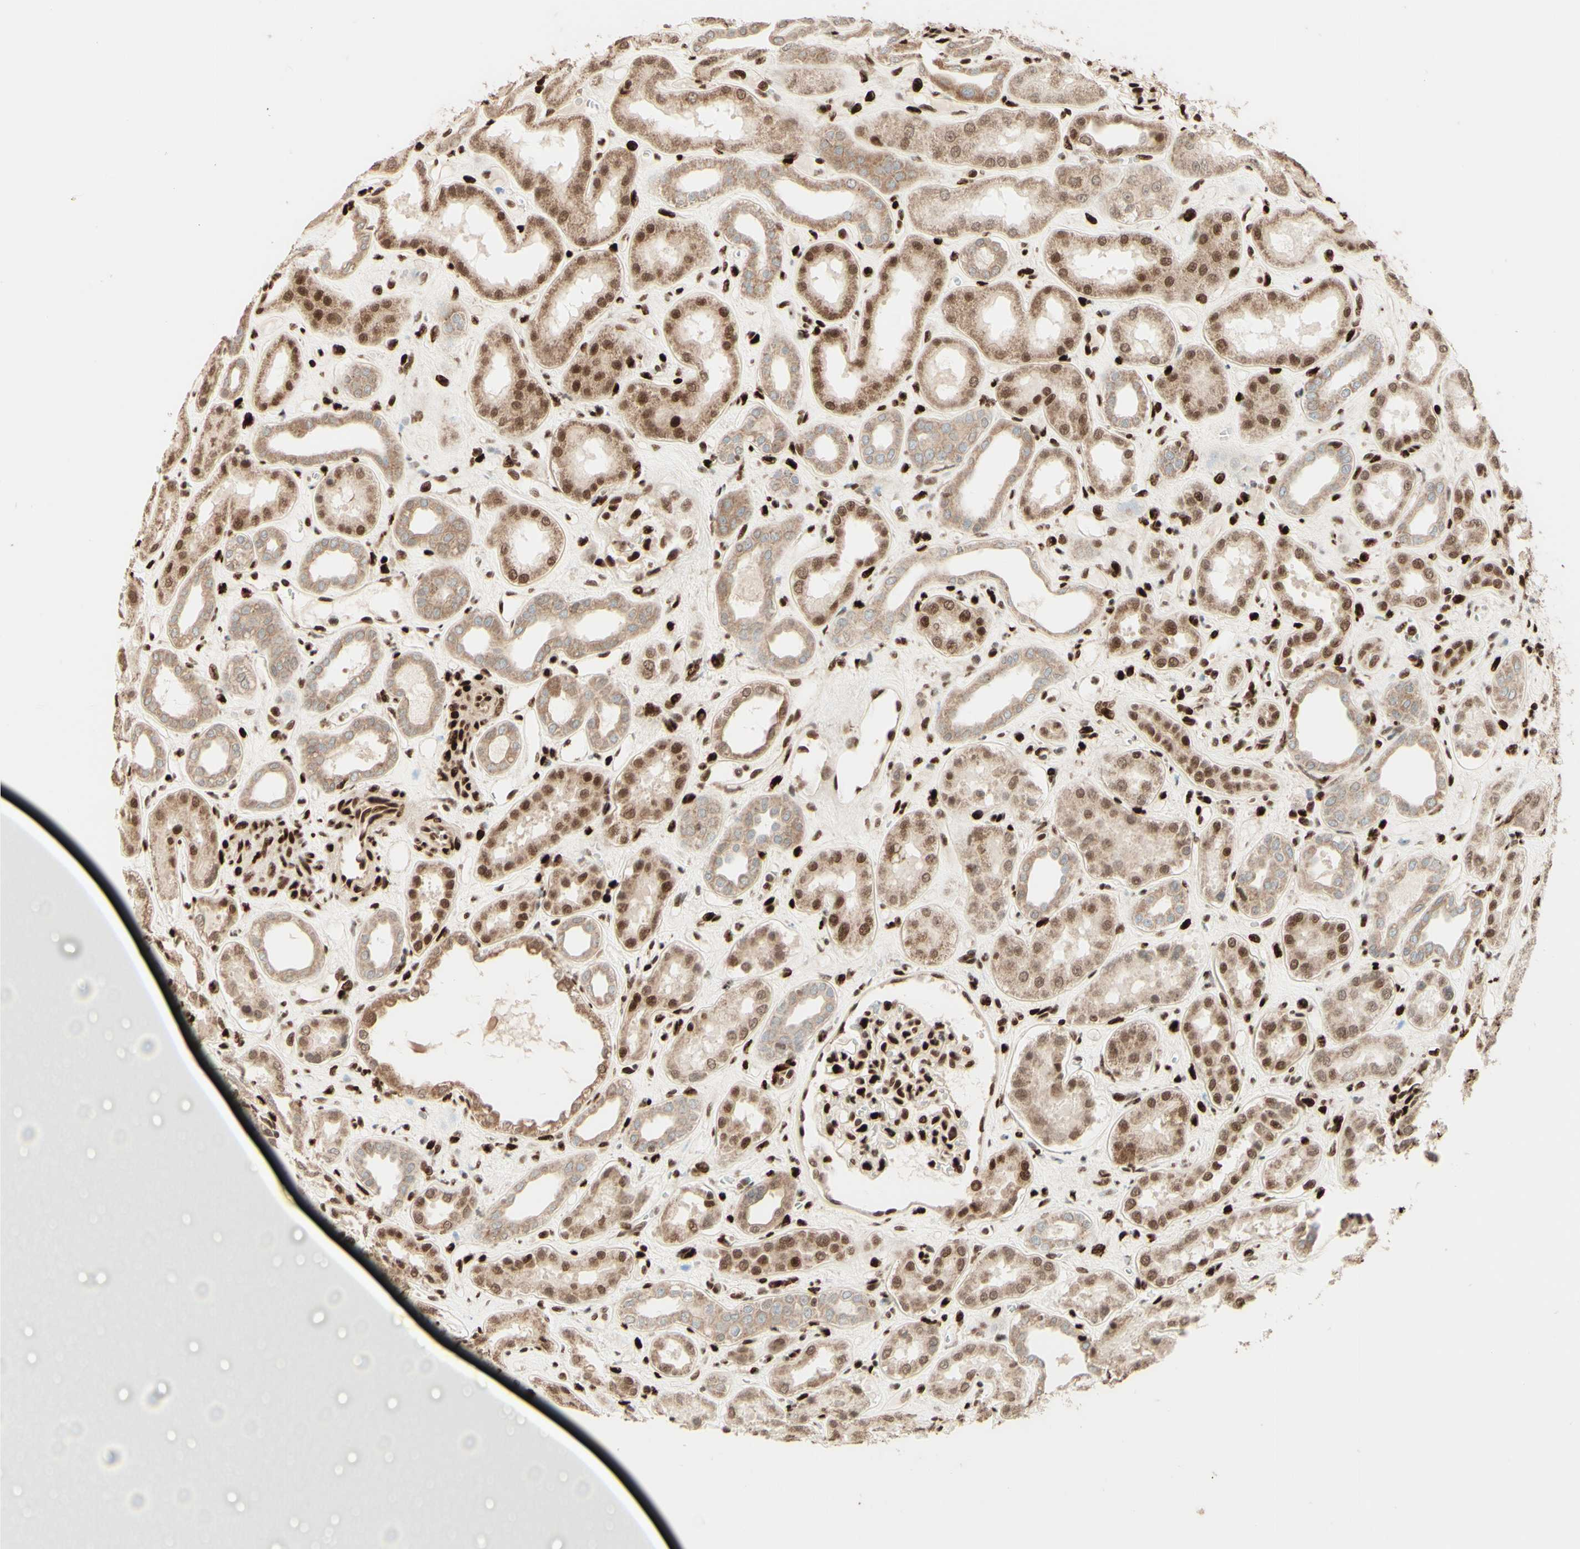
{"staining": {"intensity": "strong", "quantity": ">75%", "location": "nuclear"}, "tissue": "kidney", "cell_type": "Cells in glomeruli", "image_type": "normal", "snomed": [{"axis": "morphology", "description": "Normal tissue, NOS"}, {"axis": "topography", "description": "Kidney"}], "caption": "Strong nuclear positivity for a protein is identified in approximately >75% of cells in glomeruli of benign kidney using IHC.", "gene": "NR3C1", "patient": {"sex": "male", "age": 59}}